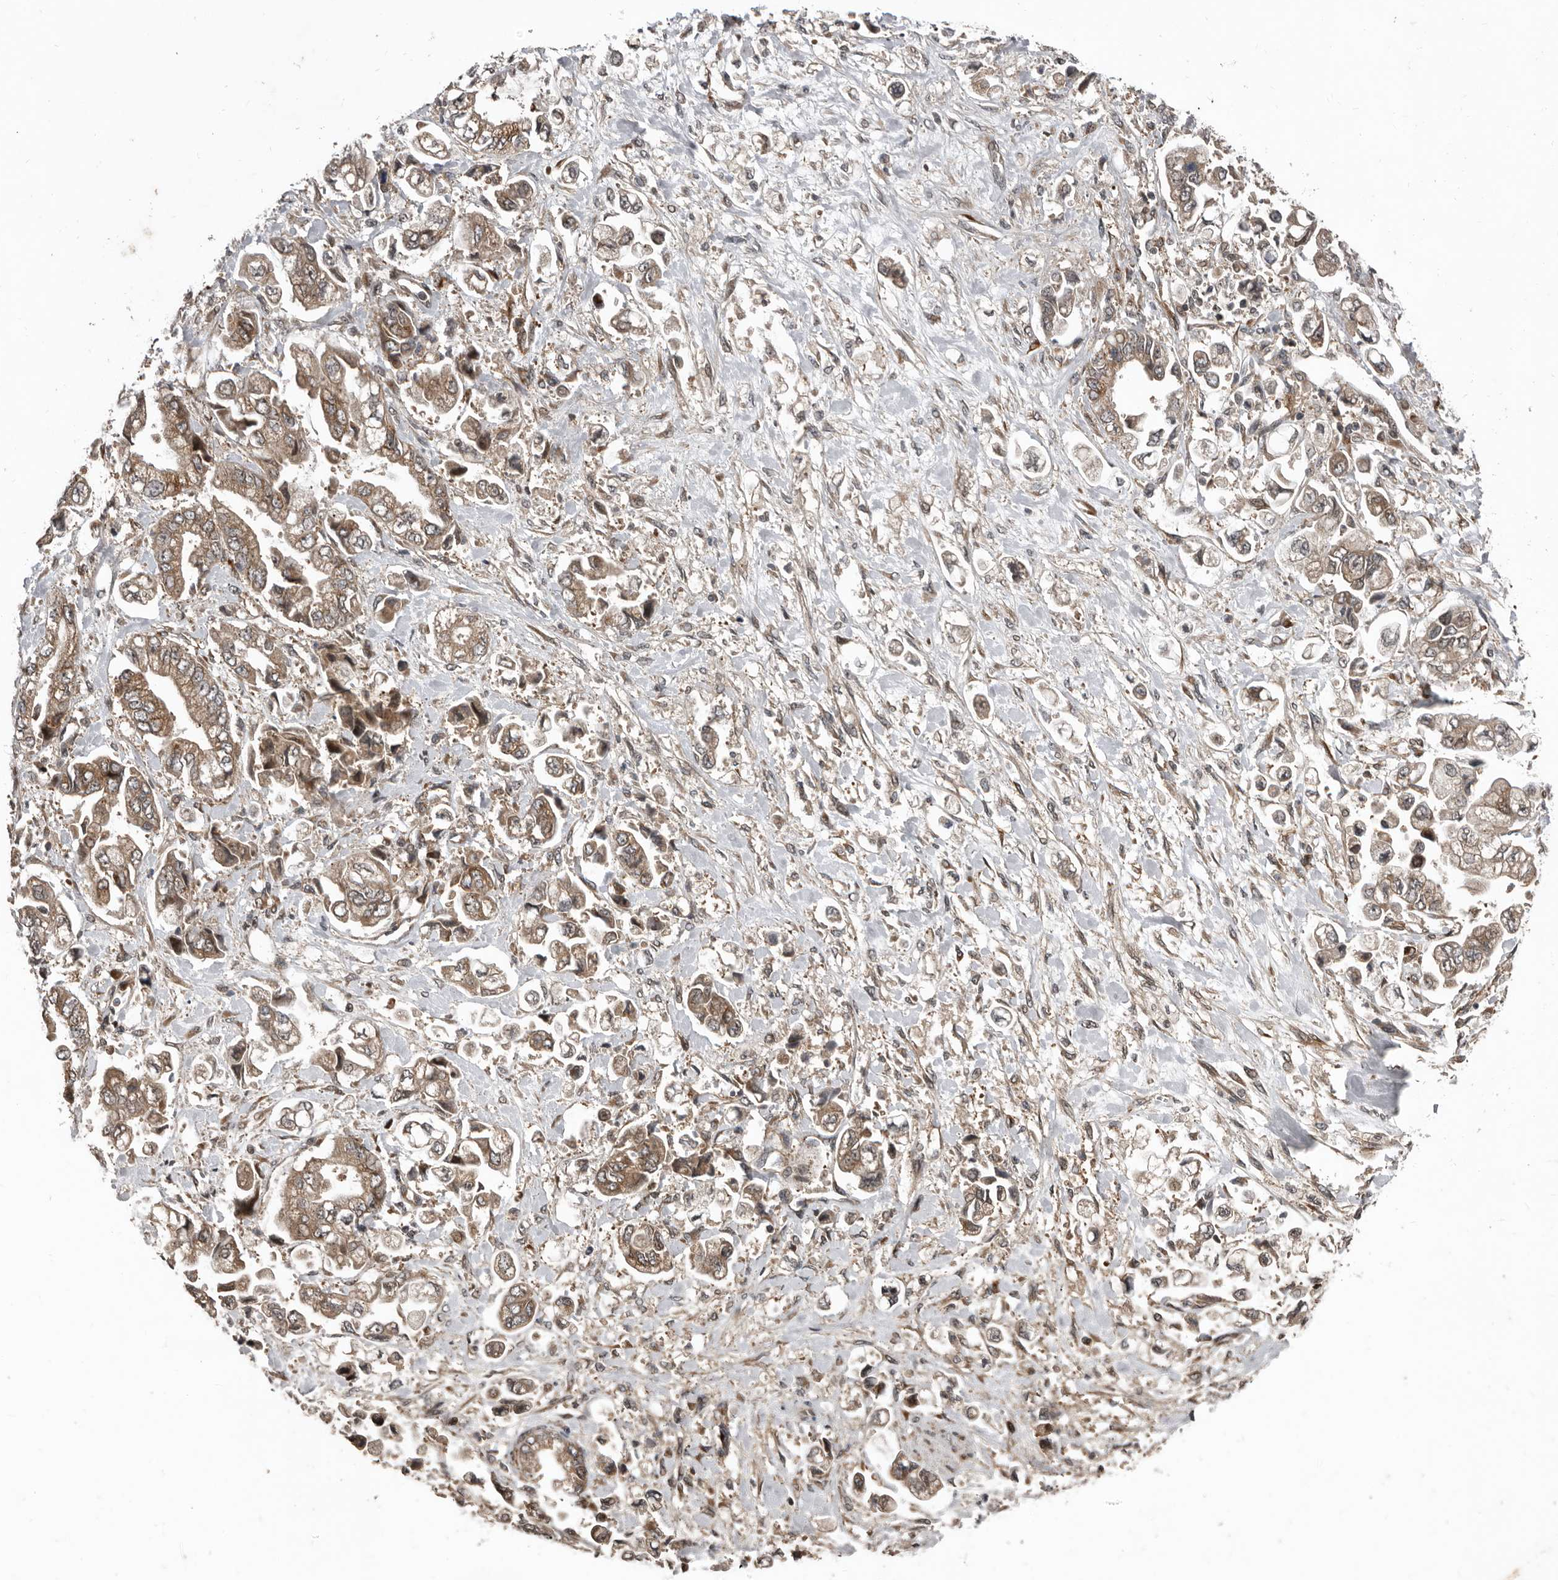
{"staining": {"intensity": "moderate", "quantity": ">75%", "location": "cytoplasmic/membranous"}, "tissue": "stomach cancer", "cell_type": "Tumor cells", "image_type": "cancer", "snomed": [{"axis": "morphology", "description": "Normal tissue, NOS"}, {"axis": "morphology", "description": "Adenocarcinoma, NOS"}, {"axis": "topography", "description": "Stomach"}], "caption": "DAB immunohistochemical staining of stomach cancer (adenocarcinoma) reveals moderate cytoplasmic/membranous protein positivity in approximately >75% of tumor cells.", "gene": "CCDC190", "patient": {"sex": "male", "age": 62}}